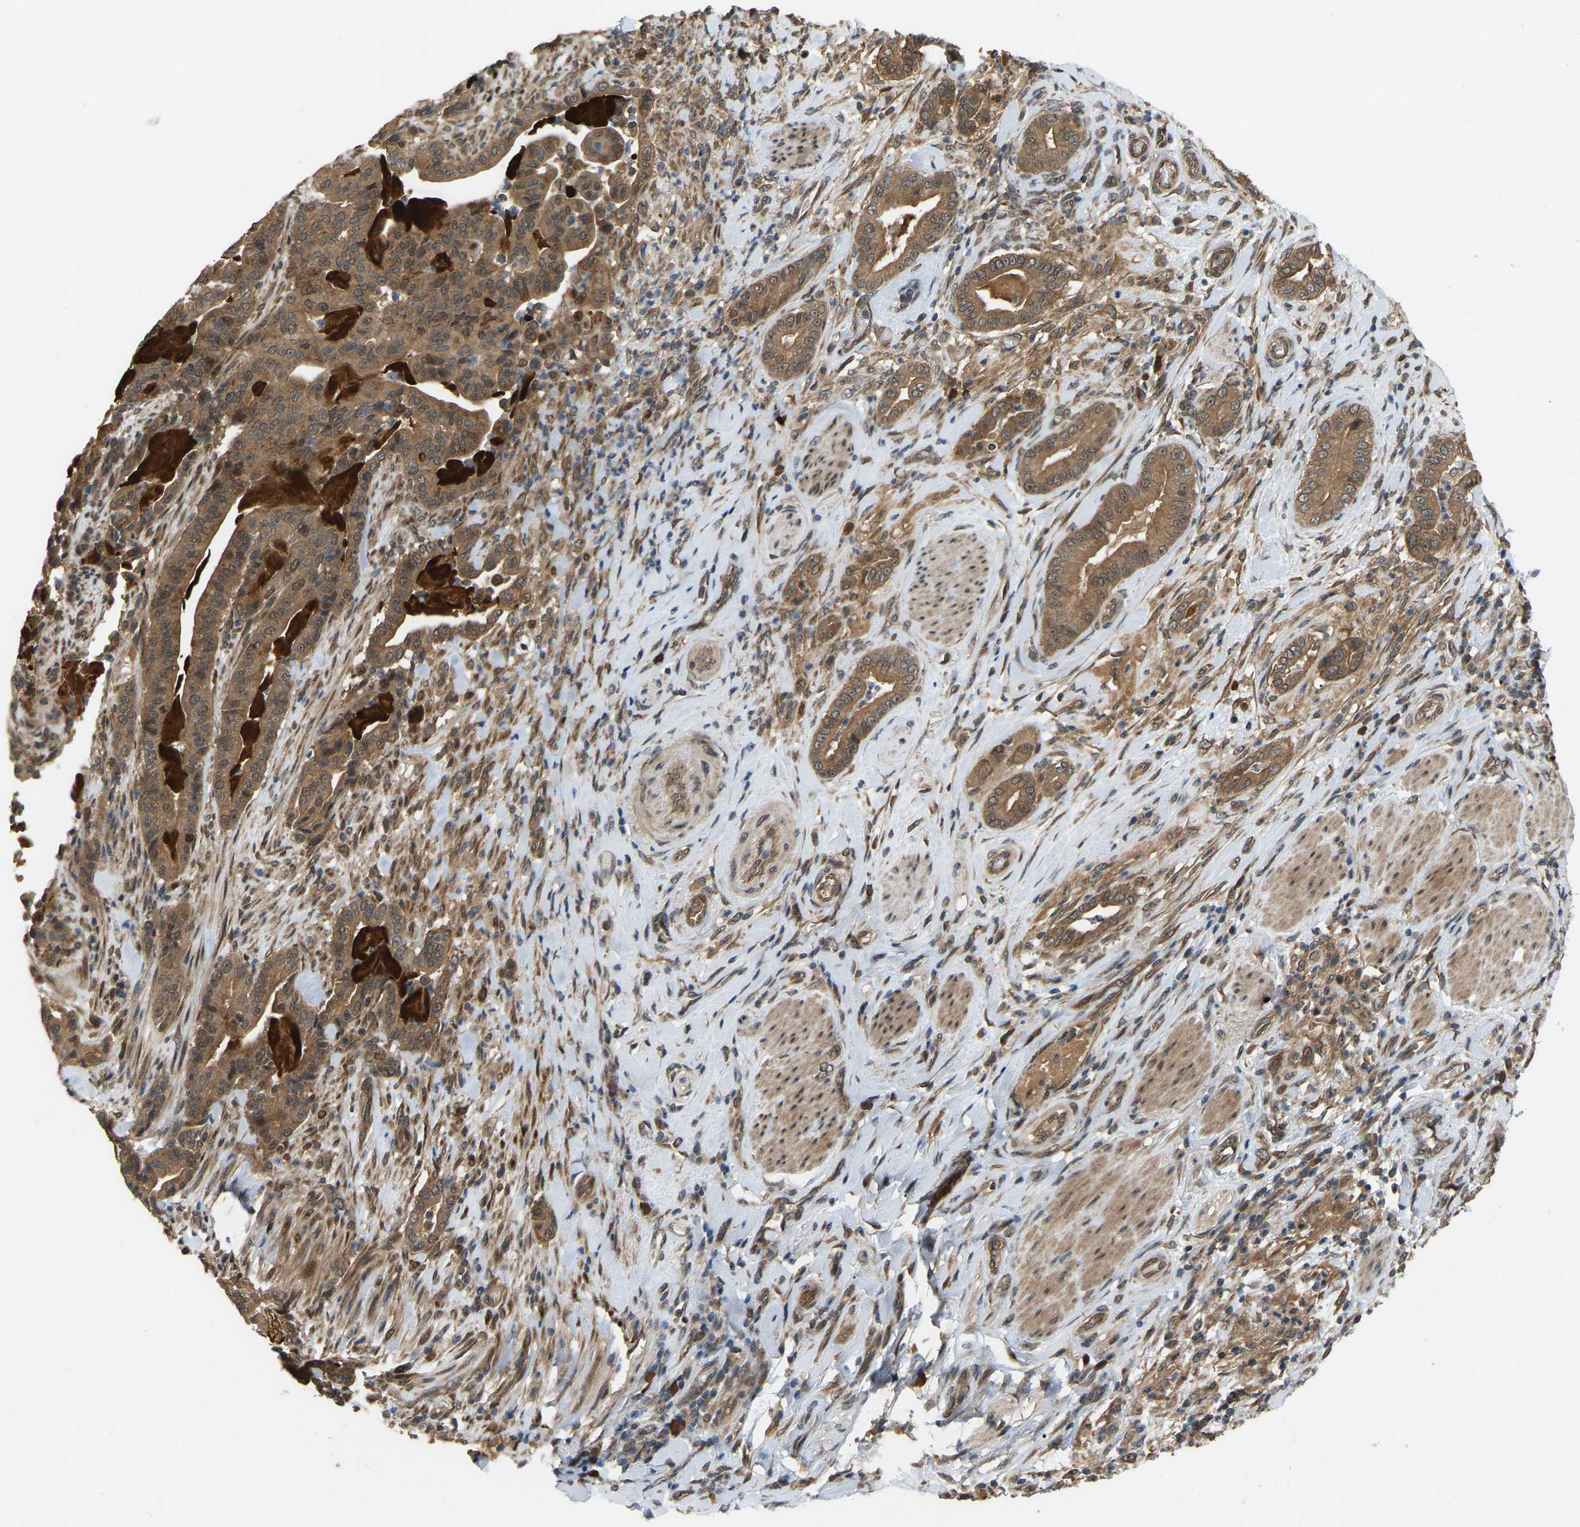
{"staining": {"intensity": "moderate", "quantity": ">75%", "location": "cytoplasmic/membranous"}, "tissue": "pancreatic cancer", "cell_type": "Tumor cells", "image_type": "cancer", "snomed": [{"axis": "morphology", "description": "Normal tissue, NOS"}, {"axis": "morphology", "description": "Adenocarcinoma, NOS"}, {"axis": "topography", "description": "Pancreas"}], "caption": "Immunohistochemistry image of neoplastic tissue: pancreatic cancer stained using immunohistochemistry reveals medium levels of moderate protein expression localized specifically in the cytoplasmic/membranous of tumor cells, appearing as a cytoplasmic/membranous brown color.", "gene": "CROT", "patient": {"sex": "male", "age": 63}}